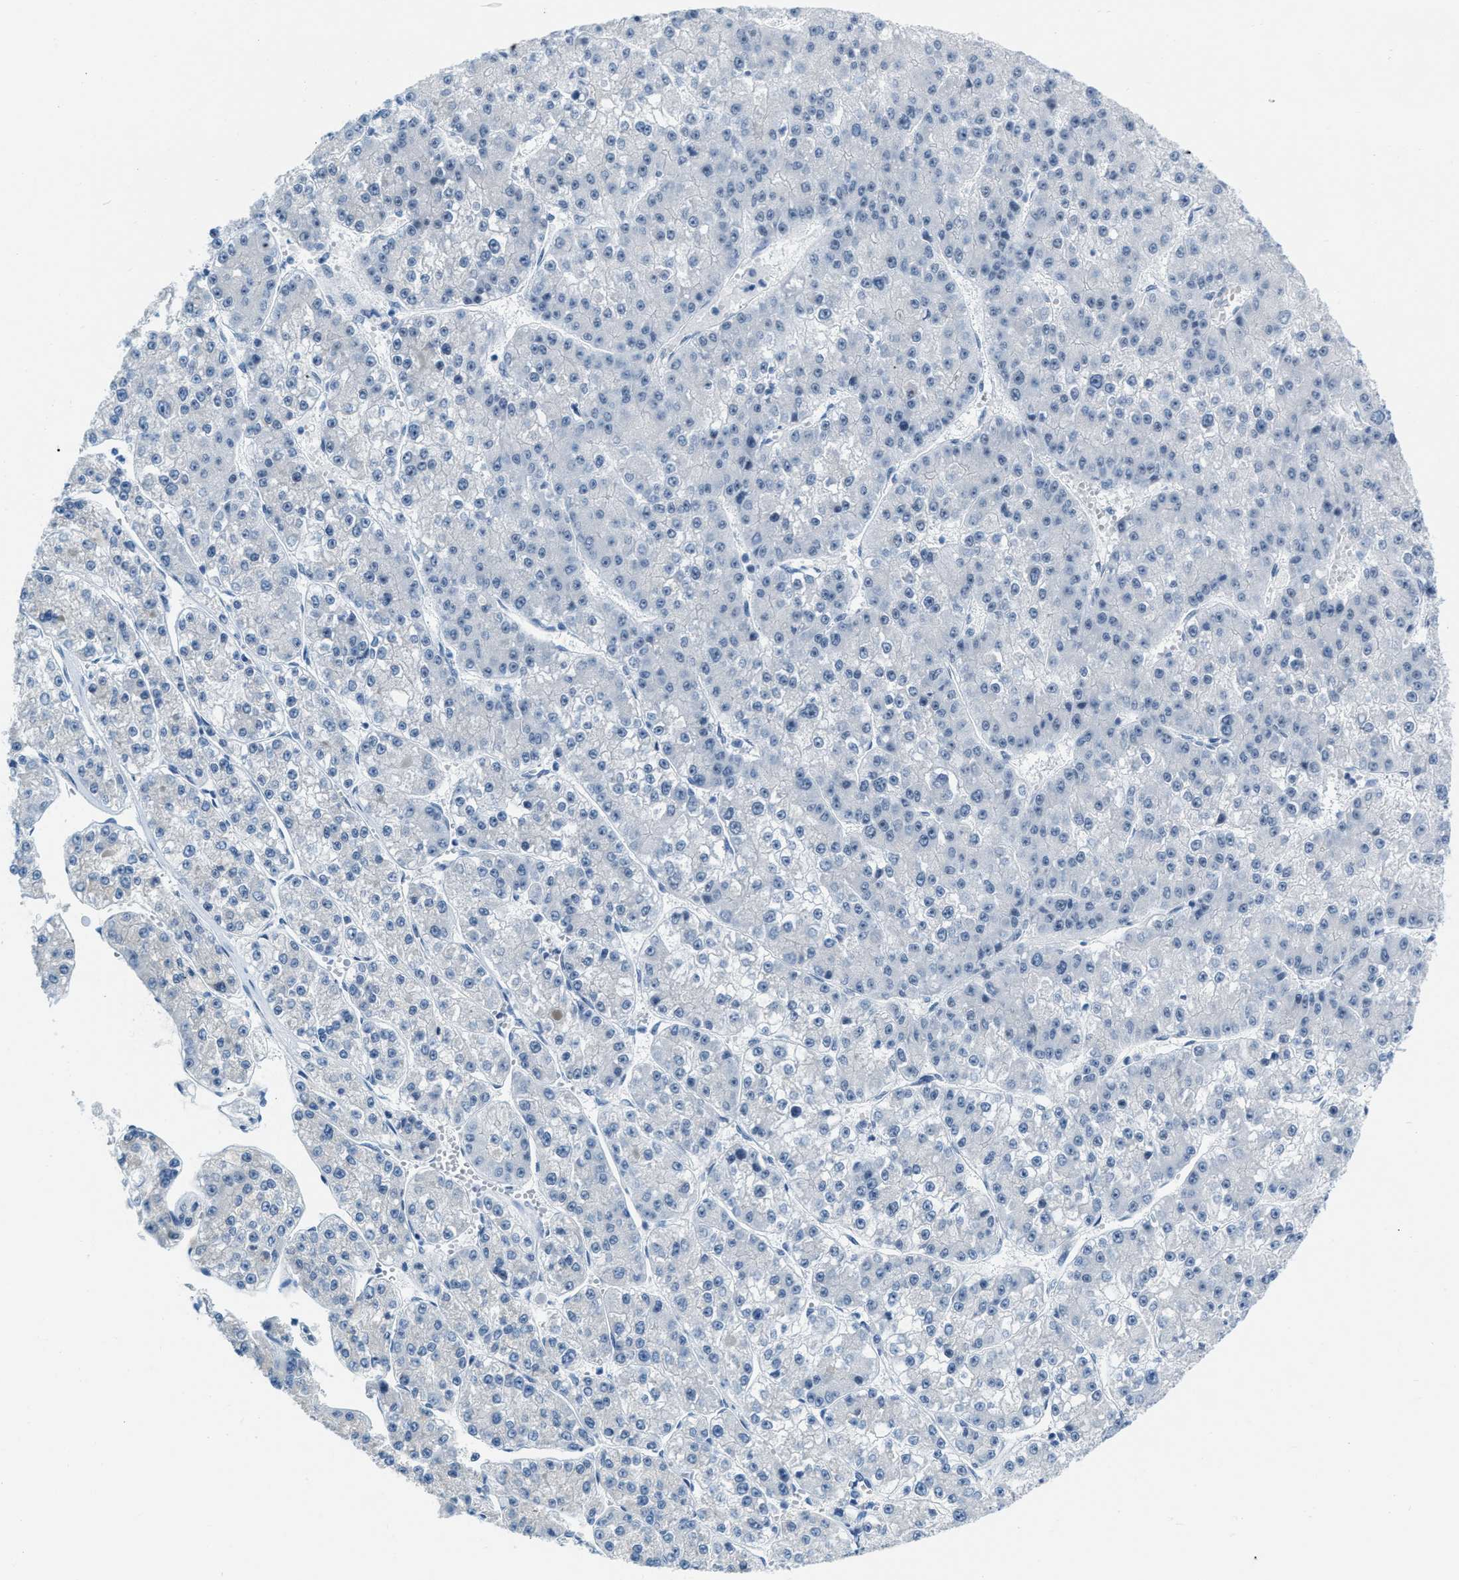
{"staining": {"intensity": "negative", "quantity": "none", "location": "none"}, "tissue": "liver cancer", "cell_type": "Tumor cells", "image_type": "cancer", "snomed": [{"axis": "morphology", "description": "Carcinoma, Hepatocellular, NOS"}, {"axis": "topography", "description": "Liver"}], "caption": "Tumor cells show no significant staining in liver cancer (hepatocellular carcinoma).", "gene": "PHRF1", "patient": {"sex": "female", "age": 73}}